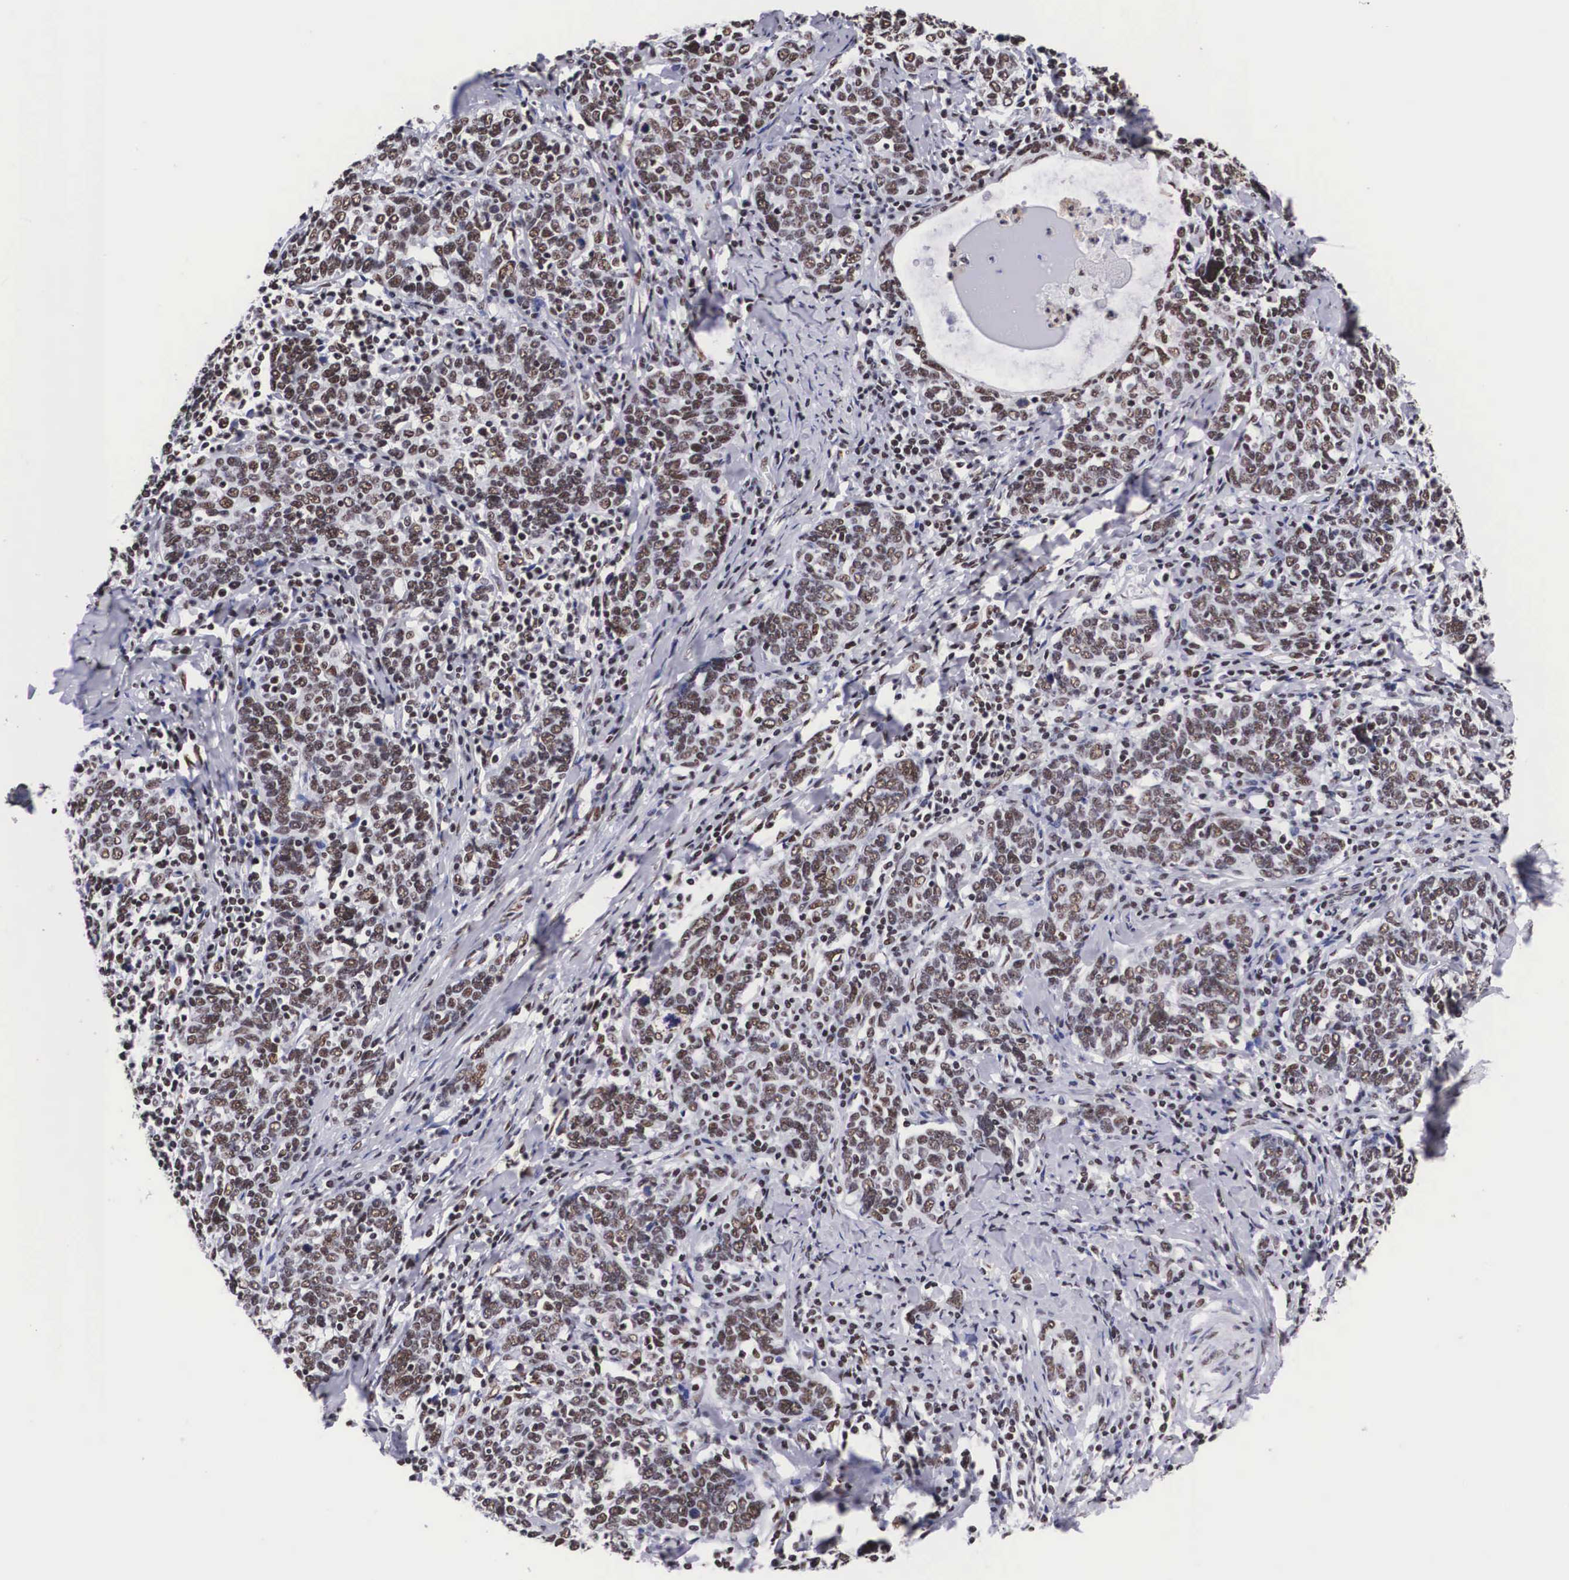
{"staining": {"intensity": "moderate", "quantity": ">75%", "location": "nuclear"}, "tissue": "cervical cancer", "cell_type": "Tumor cells", "image_type": "cancer", "snomed": [{"axis": "morphology", "description": "Squamous cell carcinoma, NOS"}, {"axis": "topography", "description": "Cervix"}], "caption": "Brown immunohistochemical staining in cervical squamous cell carcinoma displays moderate nuclear expression in approximately >75% of tumor cells. (brown staining indicates protein expression, while blue staining denotes nuclei).", "gene": "SF3A1", "patient": {"sex": "female", "age": 41}}